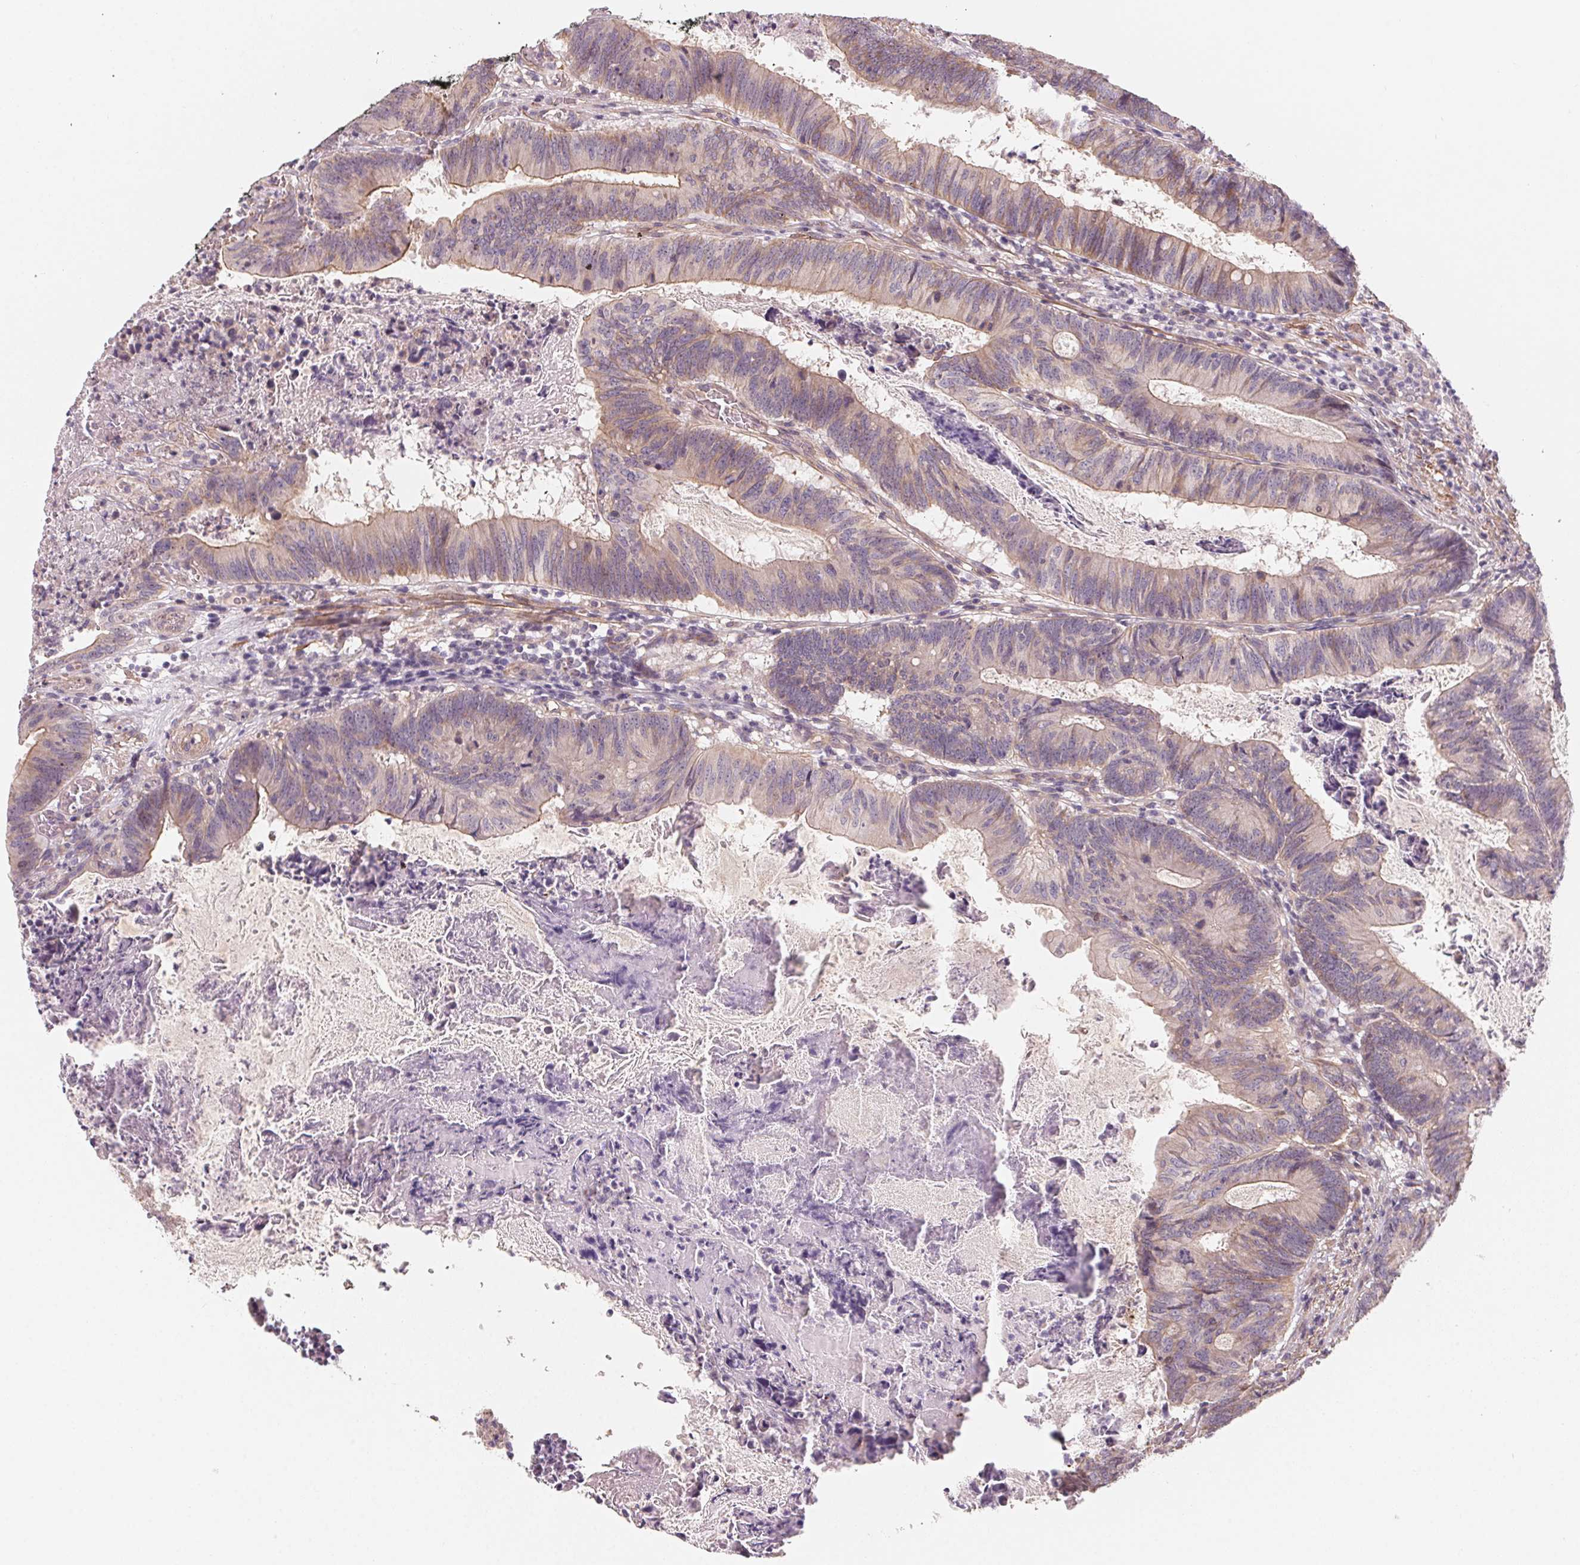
{"staining": {"intensity": "weak", "quantity": "25%-75%", "location": "cytoplasmic/membranous"}, "tissue": "colorectal cancer", "cell_type": "Tumor cells", "image_type": "cancer", "snomed": [{"axis": "morphology", "description": "Adenocarcinoma, NOS"}, {"axis": "topography", "description": "Colon"}], "caption": "Protein staining of colorectal cancer (adenocarcinoma) tissue displays weak cytoplasmic/membranous expression in approximately 25%-75% of tumor cells. (Stains: DAB in brown, nuclei in blue, Microscopy: brightfield microscopy at high magnification).", "gene": "CCDC112", "patient": {"sex": "female", "age": 70}}